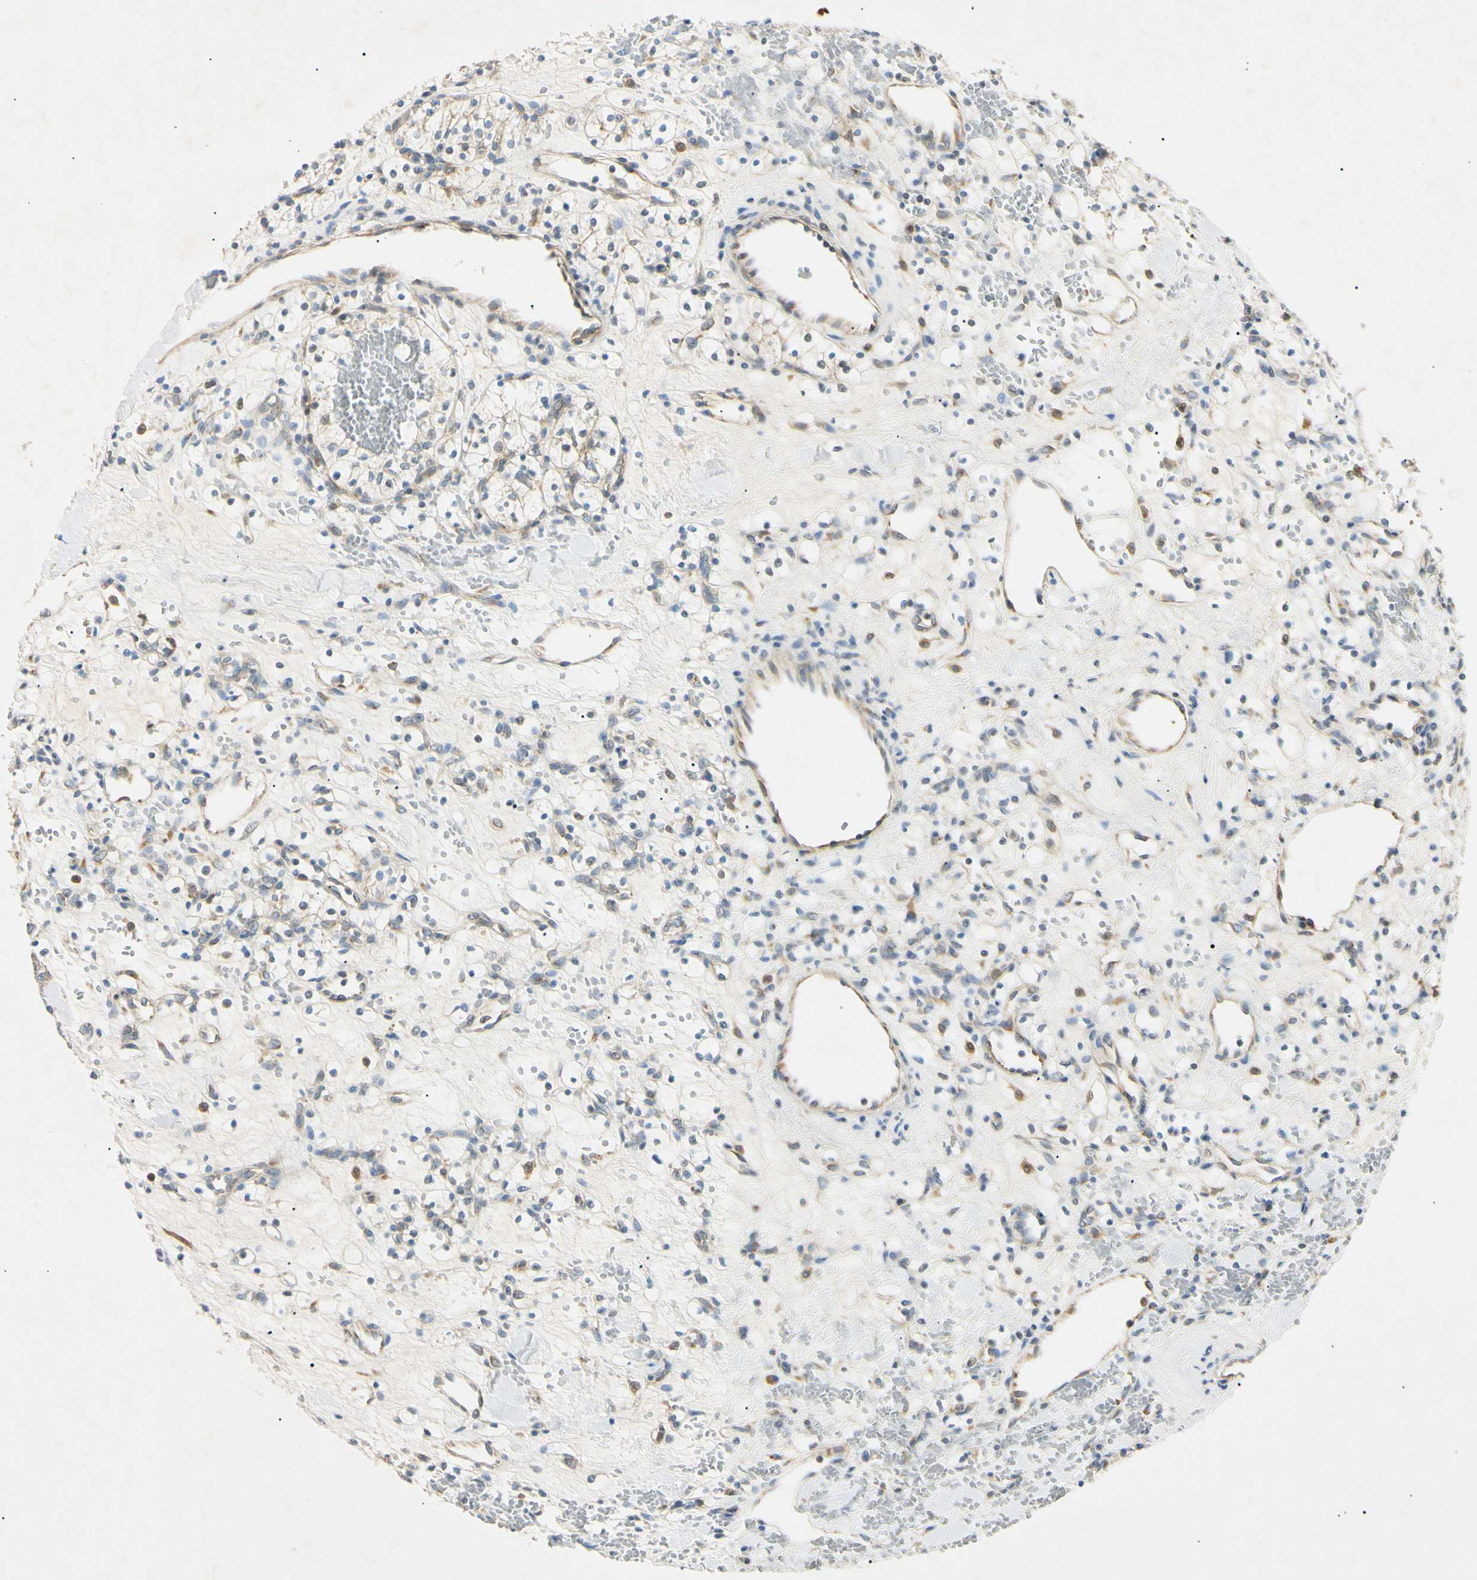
{"staining": {"intensity": "weak", "quantity": "<25%", "location": "cytoplasmic/membranous"}, "tissue": "renal cancer", "cell_type": "Tumor cells", "image_type": "cancer", "snomed": [{"axis": "morphology", "description": "Adenocarcinoma, NOS"}, {"axis": "topography", "description": "Kidney"}], "caption": "High power microscopy image of an immunohistochemistry photomicrograph of renal cancer, revealing no significant positivity in tumor cells.", "gene": "DNAJB12", "patient": {"sex": "female", "age": 60}}